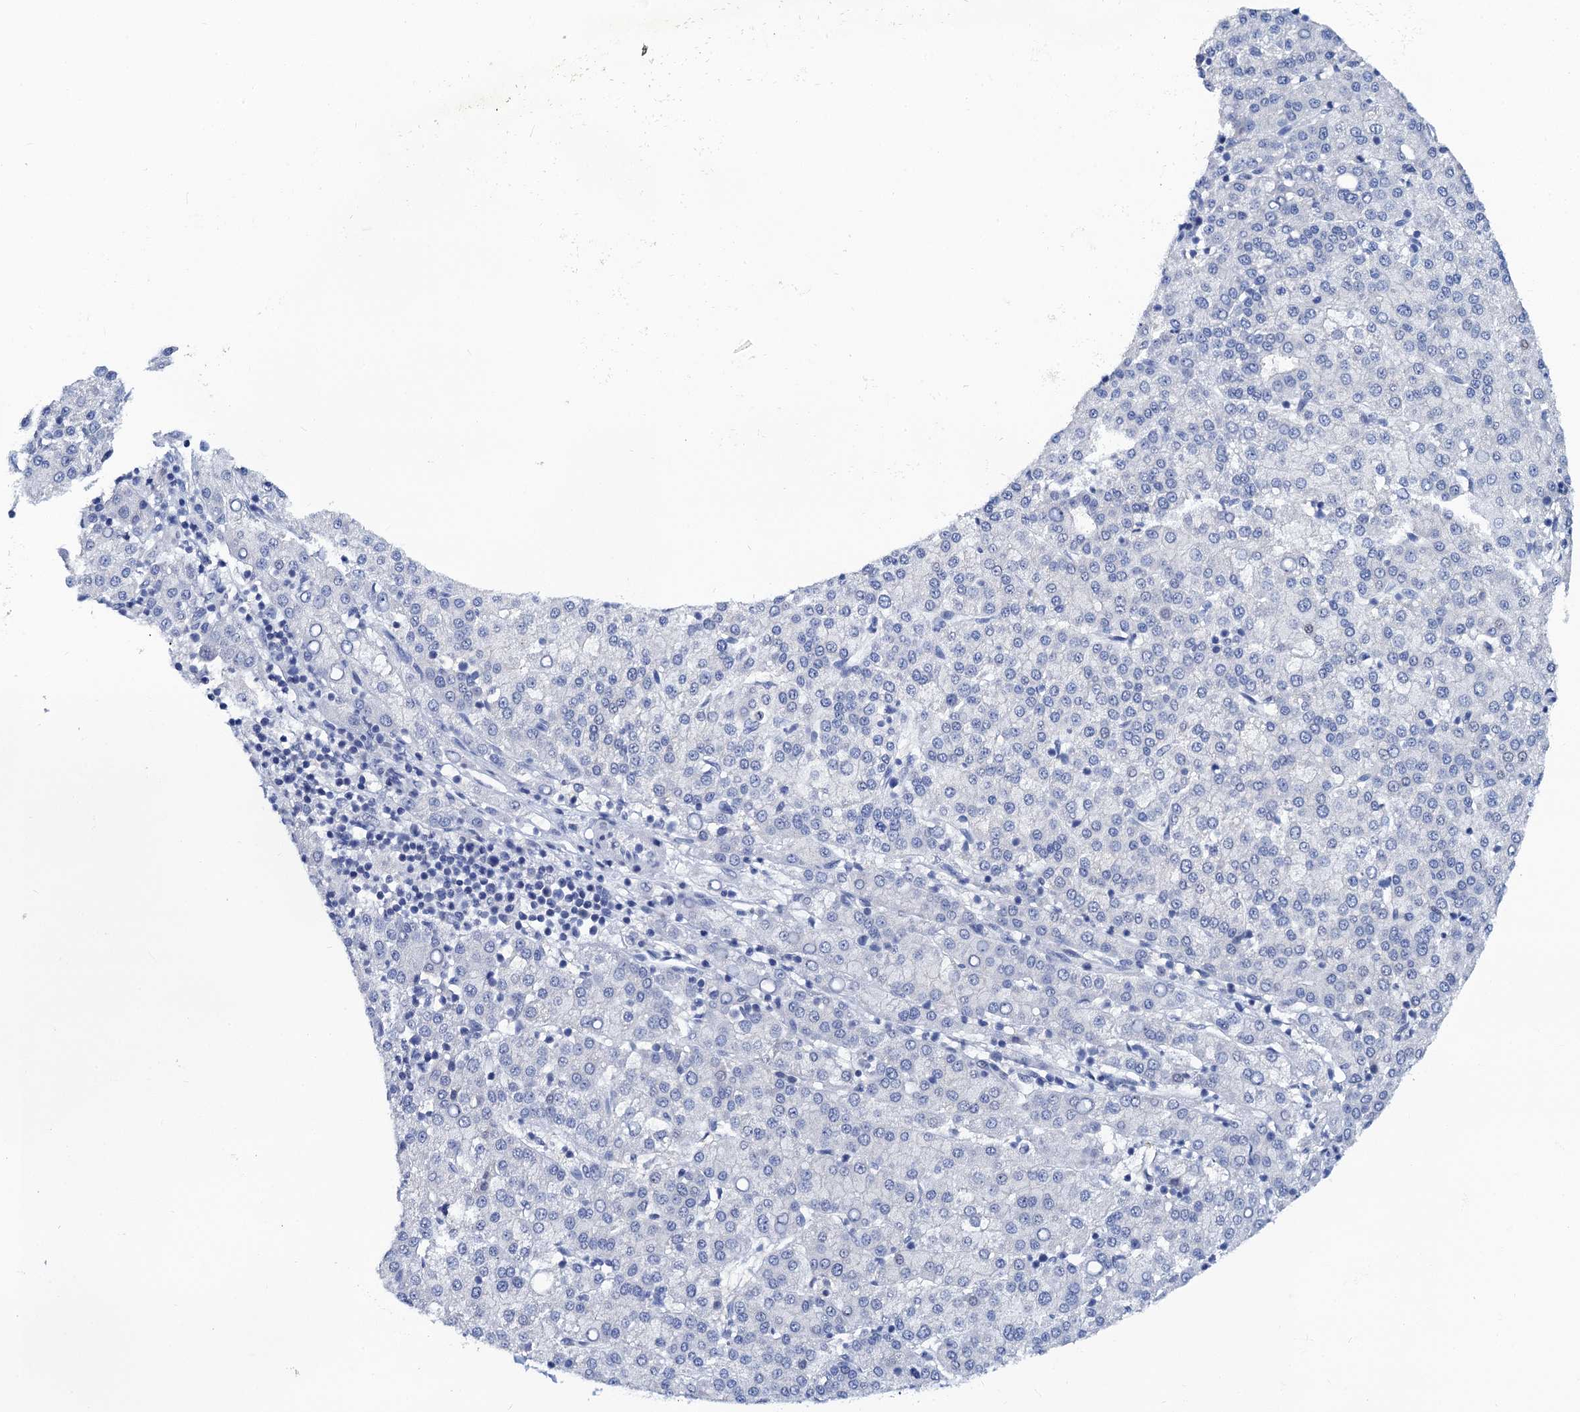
{"staining": {"intensity": "negative", "quantity": "none", "location": "none"}, "tissue": "liver cancer", "cell_type": "Tumor cells", "image_type": "cancer", "snomed": [{"axis": "morphology", "description": "Carcinoma, Hepatocellular, NOS"}, {"axis": "topography", "description": "Liver"}], "caption": "Immunohistochemical staining of human hepatocellular carcinoma (liver) demonstrates no significant expression in tumor cells.", "gene": "LYPD3", "patient": {"sex": "female", "age": 58}}